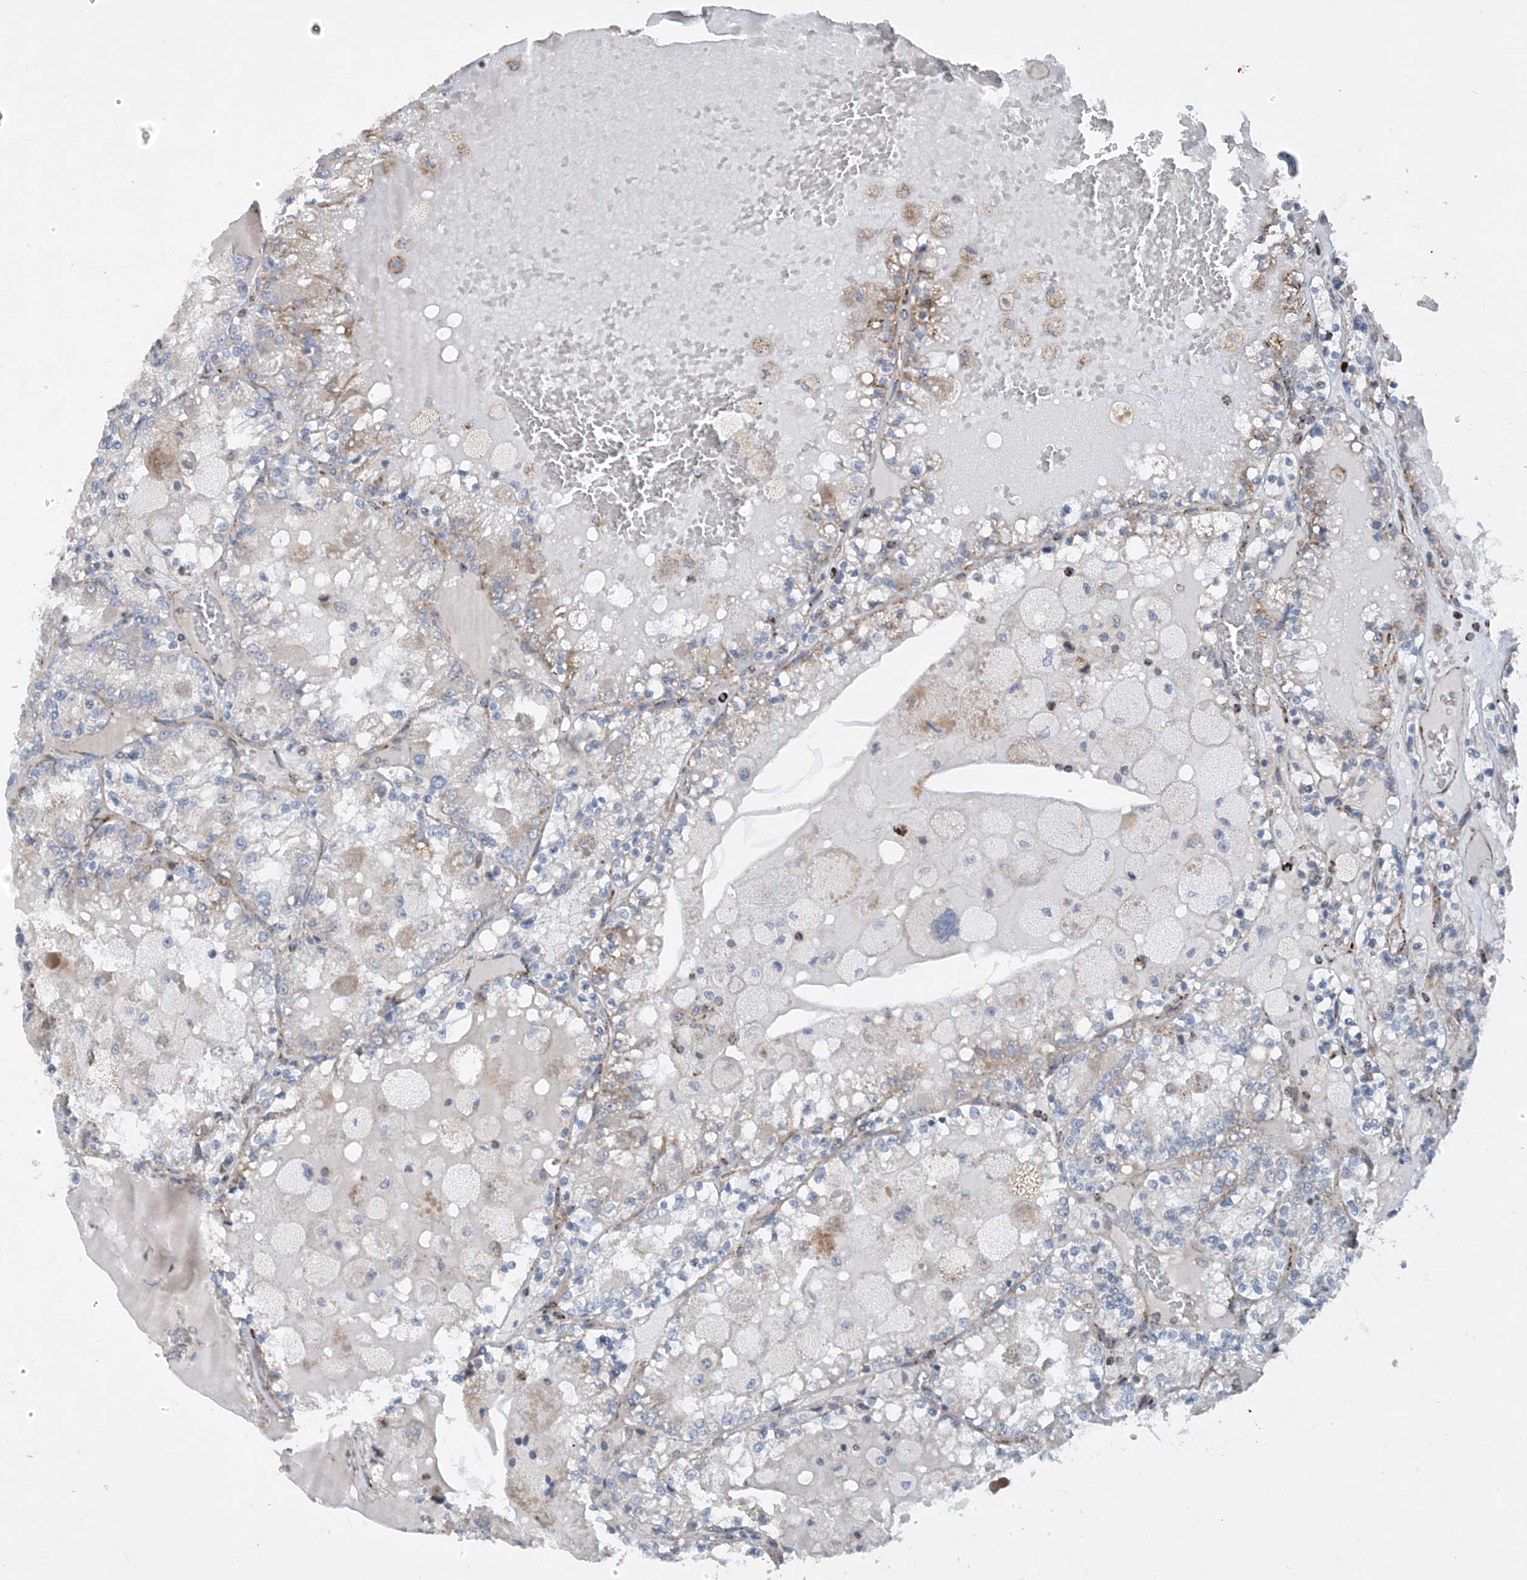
{"staining": {"intensity": "weak", "quantity": "<25%", "location": "cytoplasmic/membranous"}, "tissue": "renal cancer", "cell_type": "Tumor cells", "image_type": "cancer", "snomed": [{"axis": "morphology", "description": "Adenocarcinoma, NOS"}, {"axis": "topography", "description": "Kidney"}], "caption": "The image shows no significant expression in tumor cells of renal adenocarcinoma. Nuclei are stained in blue.", "gene": "PCDHGA1", "patient": {"sex": "female", "age": 56}}